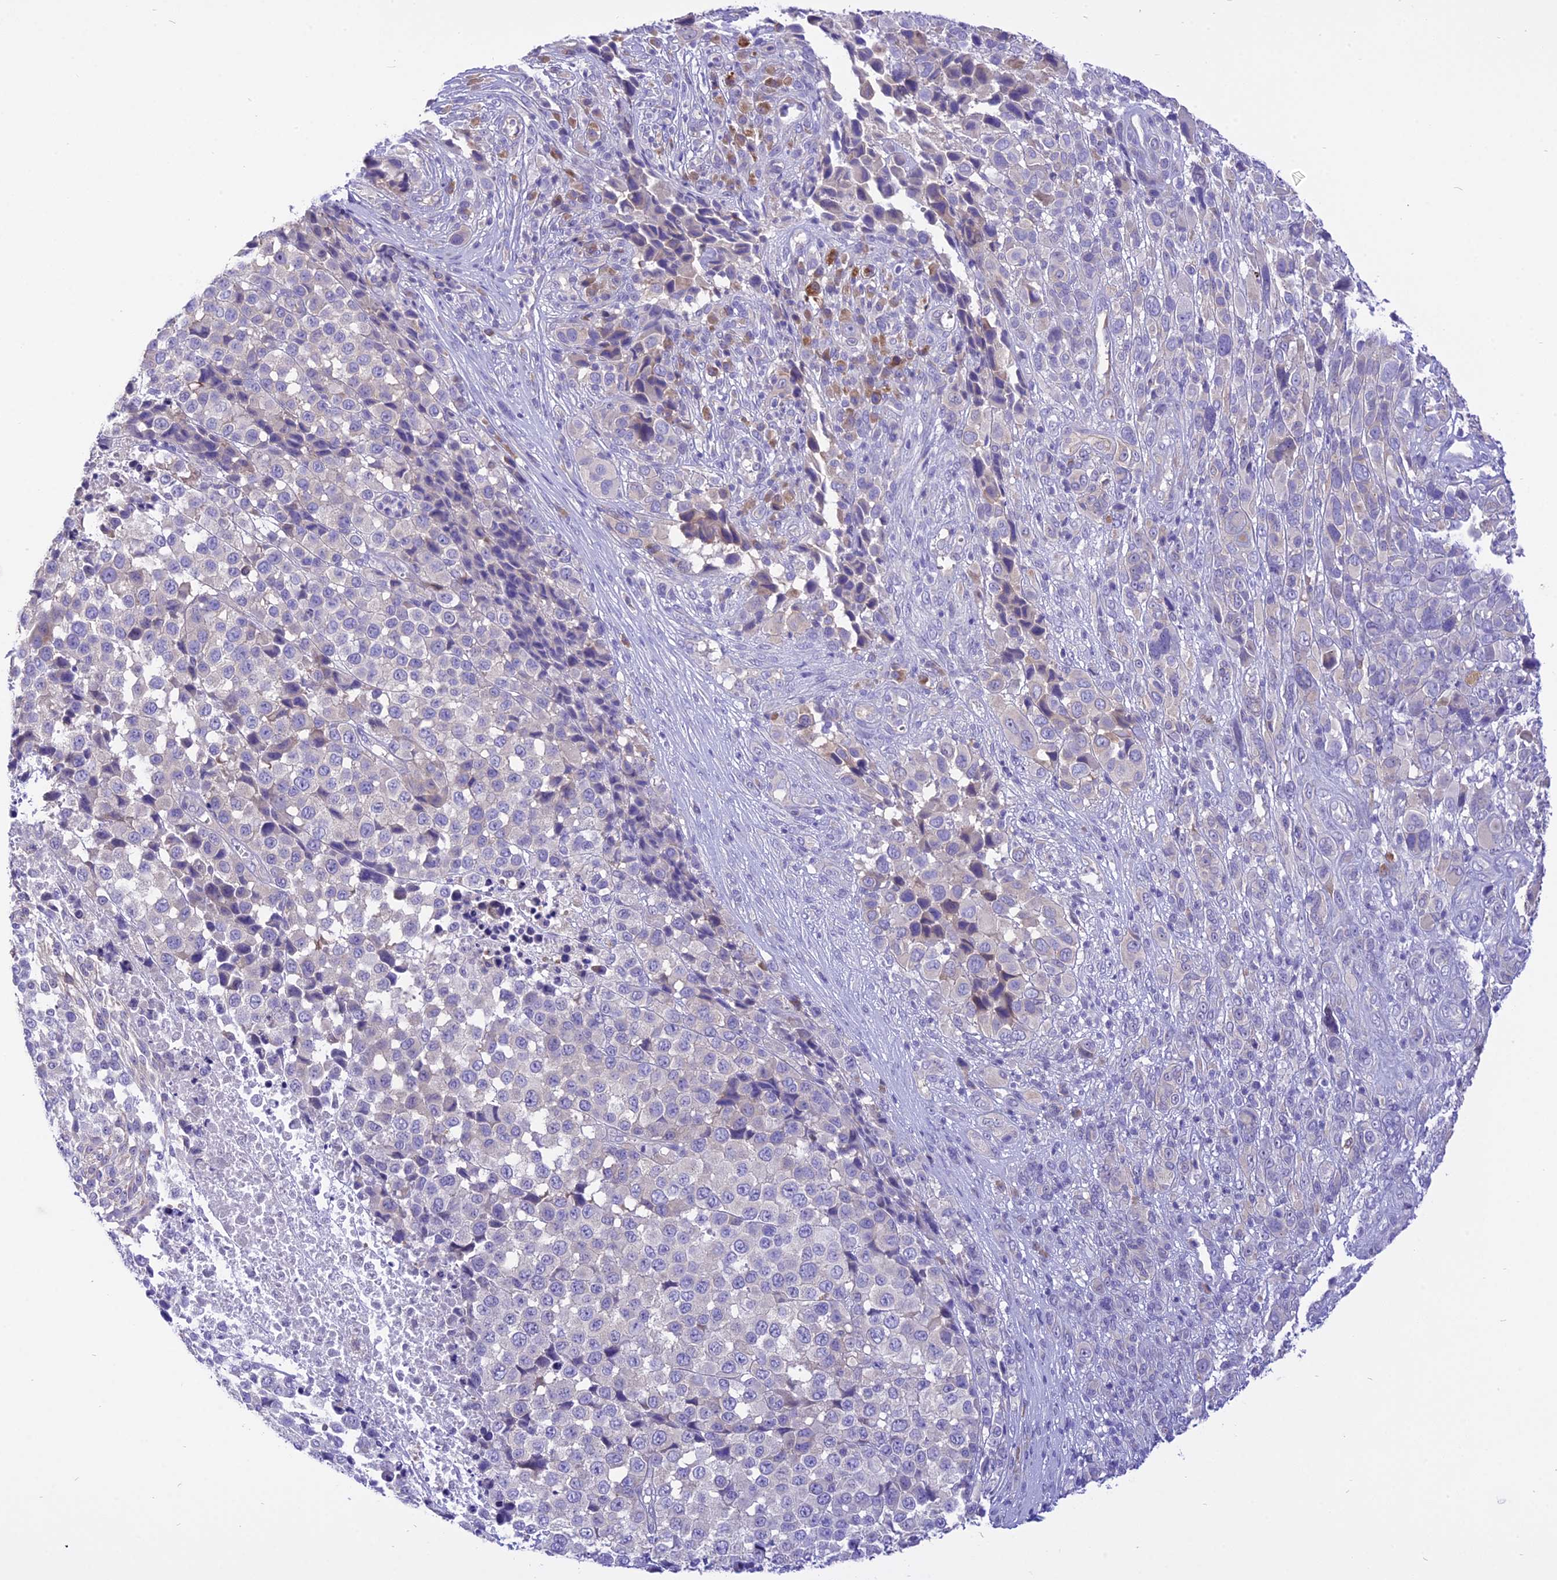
{"staining": {"intensity": "negative", "quantity": "none", "location": "none"}, "tissue": "melanoma", "cell_type": "Tumor cells", "image_type": "cancer", "snomed": [{"axis": "morphology", "description": "Malignant melanoma, NOS"}, {"axis": "topography", "description": "Skin of trunk"}], "caption": "Image shows no significant protein positivity in tumor cells of malignant melanoma.", "gene": "DCAF16", "patient": {"sex": "male", "age": 71}}